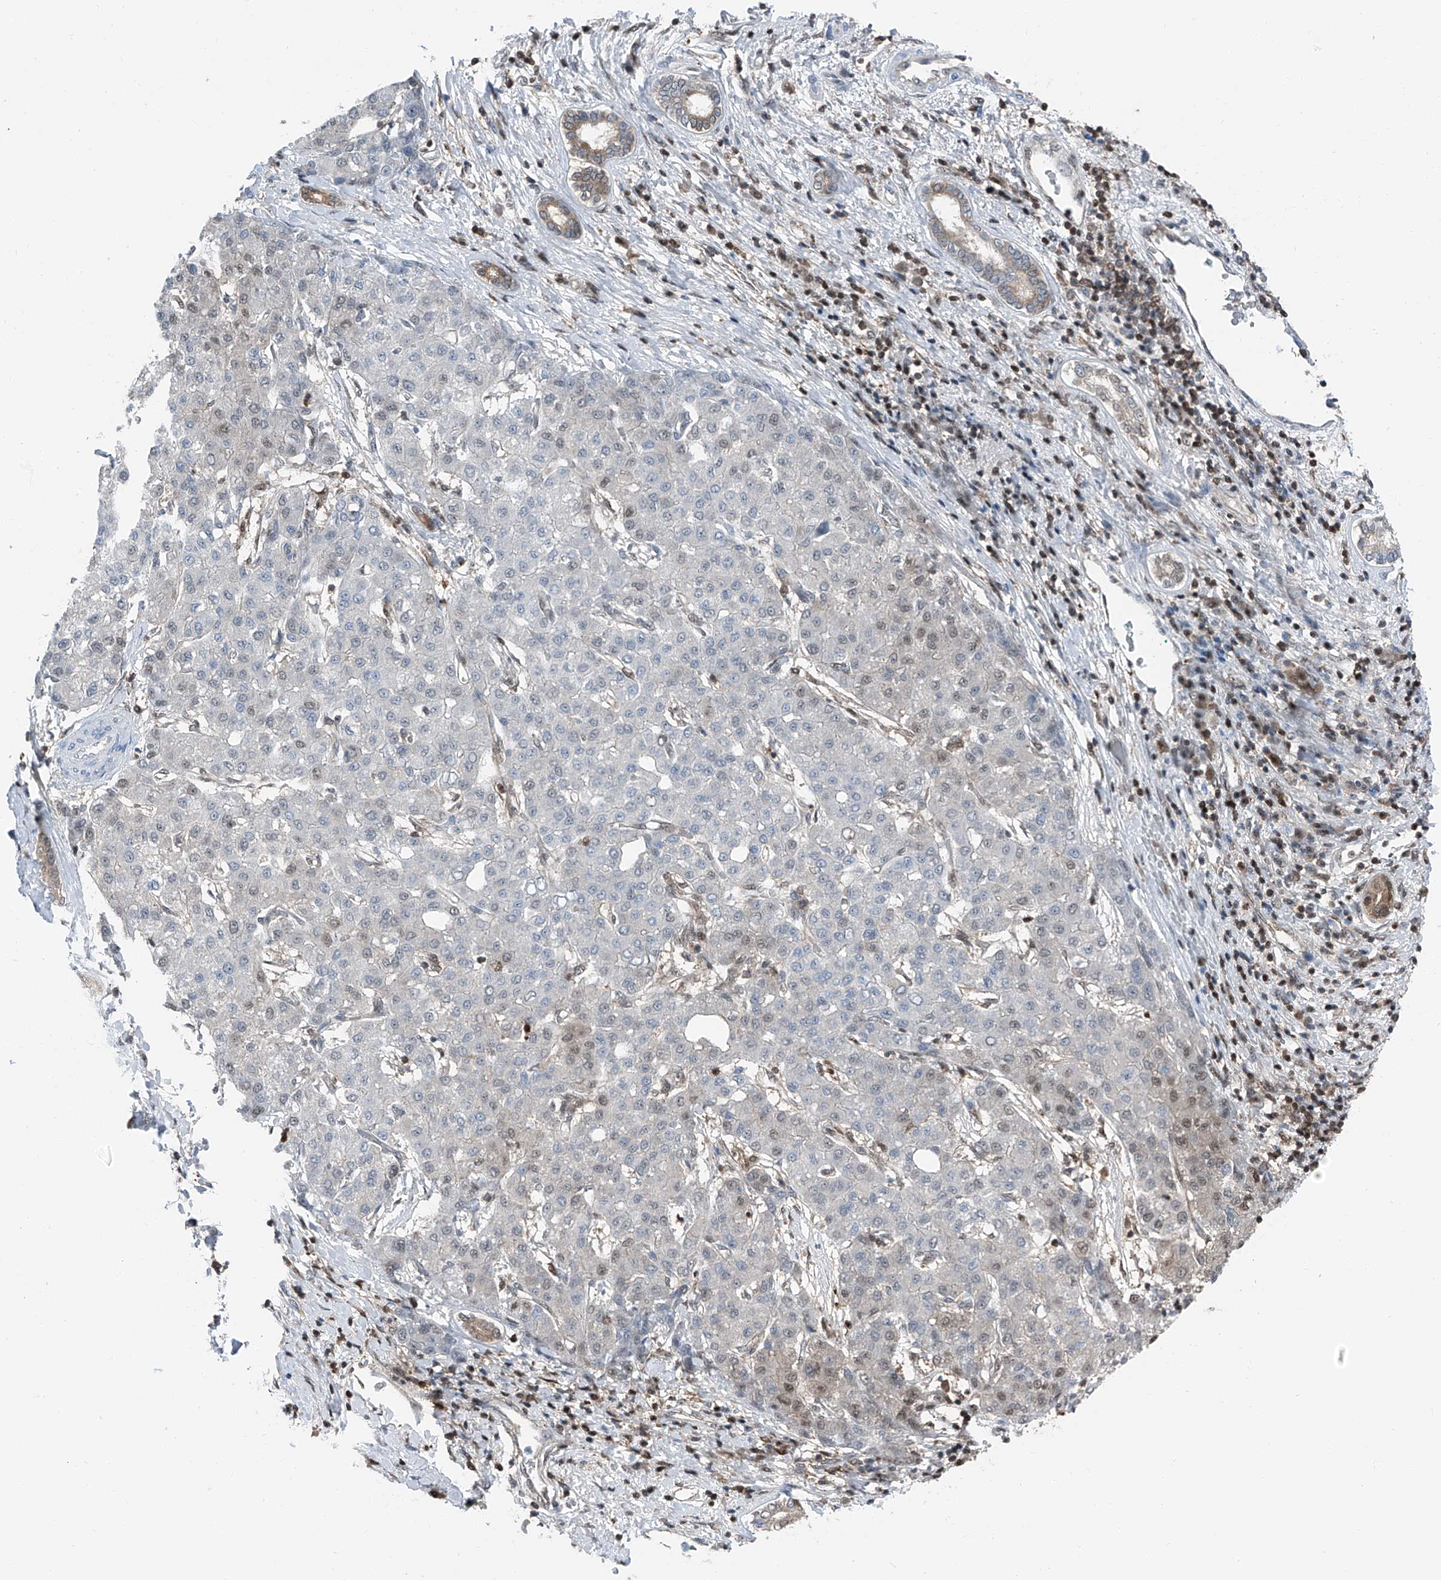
{"staining": {"intensity": "weak", "quantity": "<25%", "location": "nuclear"}, "tissue": "liver cancer", "cell_type": "Tumor cells", "image_type": "cancer", "snomed": [{"axis": "morphology", "description": "Carcinoma, Hepatocellular, NOS"}, {"axis": "topography", "description": "Liver"}], "caption": "This is an IHC micrograph of hepatocellular carcinoma (liver). There is no staining in tumor cells.", "gene": "PSMB10", "patient": {"sex": "male", "age": 65}}